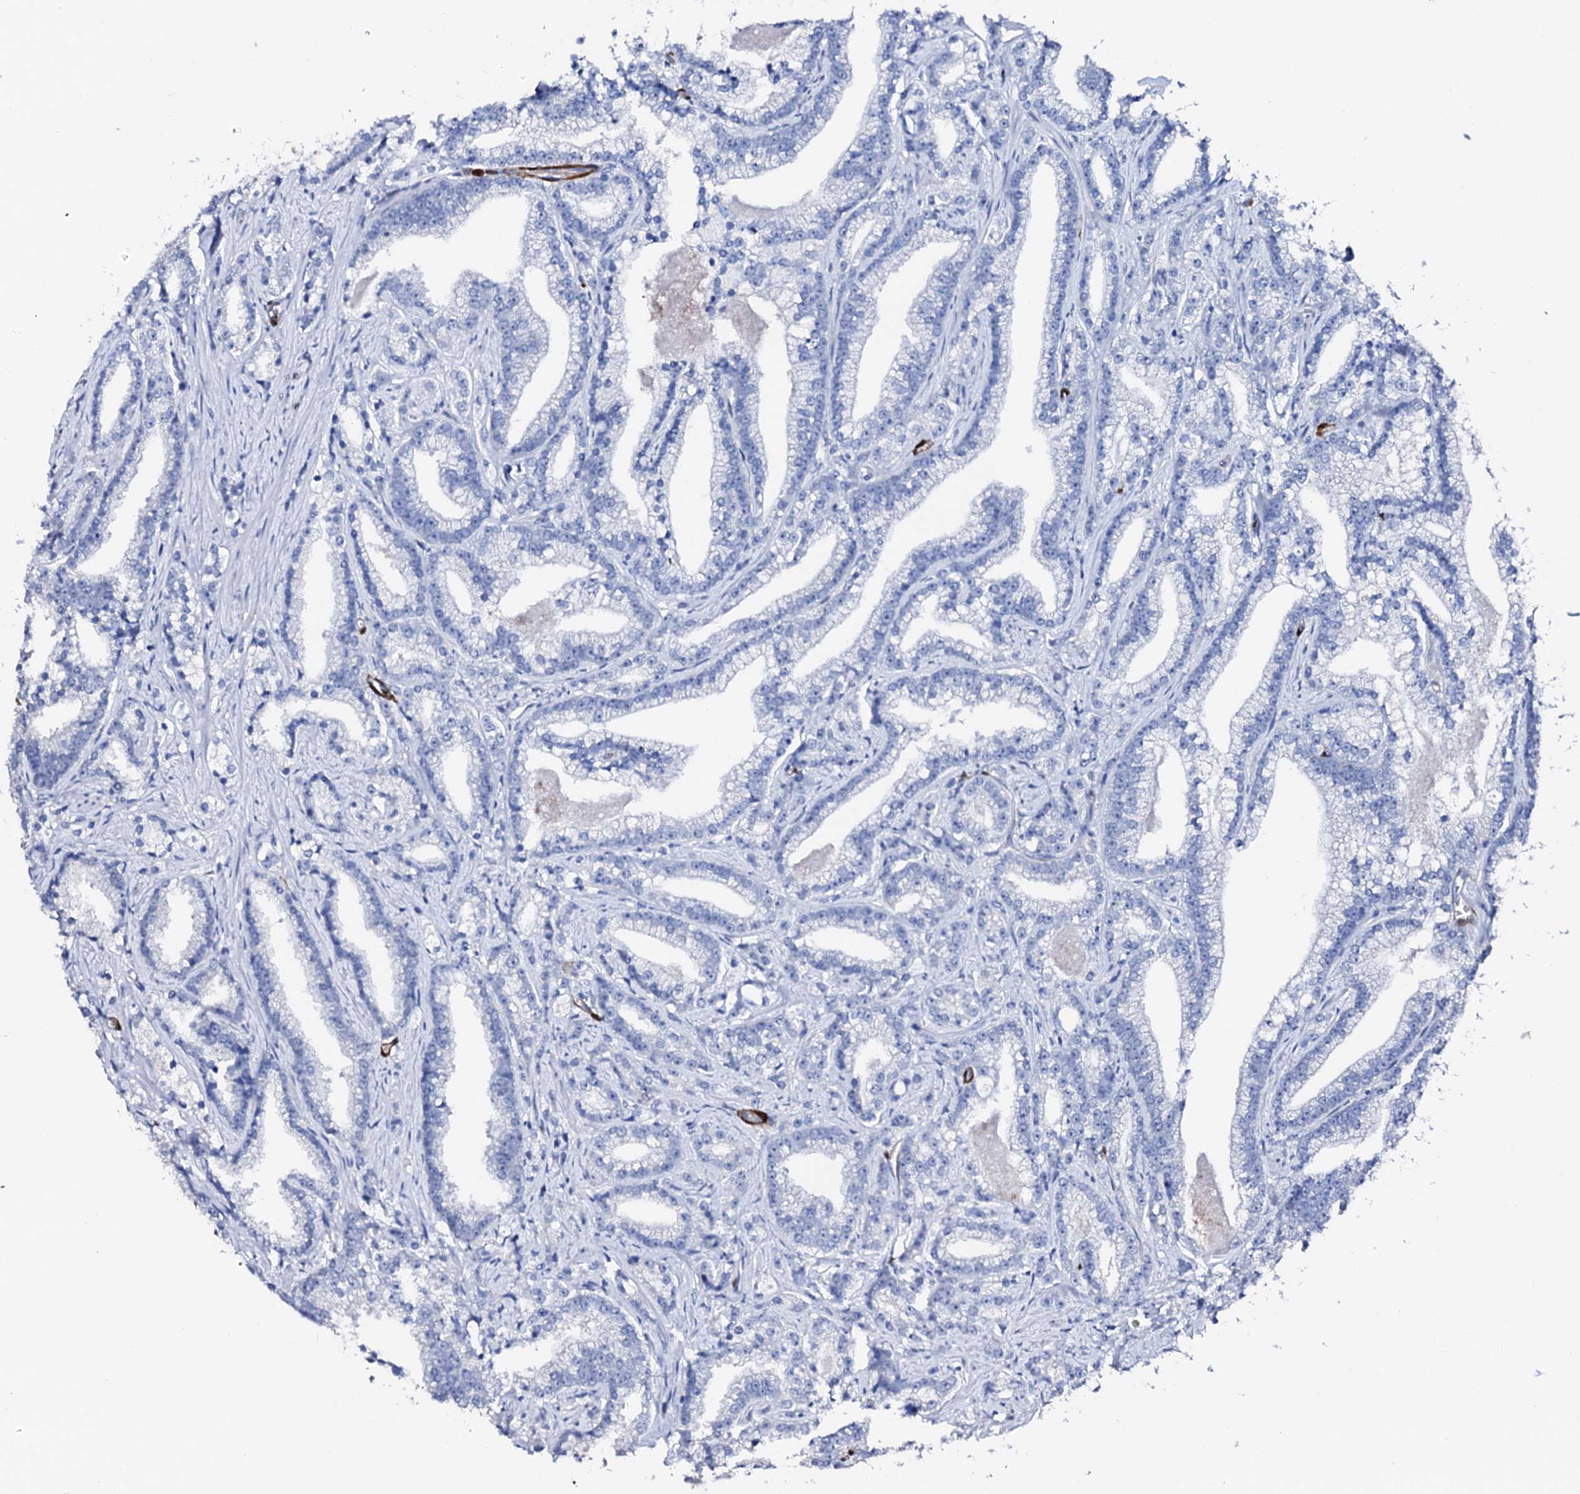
{"staining": {"intensity": "negative", "quantity": "none", "location": "none"}, "tissue": "prostate cancer", "cell_type": "Tumor cells", "image_type": "cancer", "snomed": [{"axis": "morphology", "description": "Adenocarcinoma, High grade"}, {"axis": "topography", "description": "Prostate and seminal vesicle, NOS"}], "caption": "Immunohistochemical staining of prostate cancer demonstrates no significant expression in tumor cells.", "gene": "NRIP2", "patient": {"sex": "male", "age": 67}}